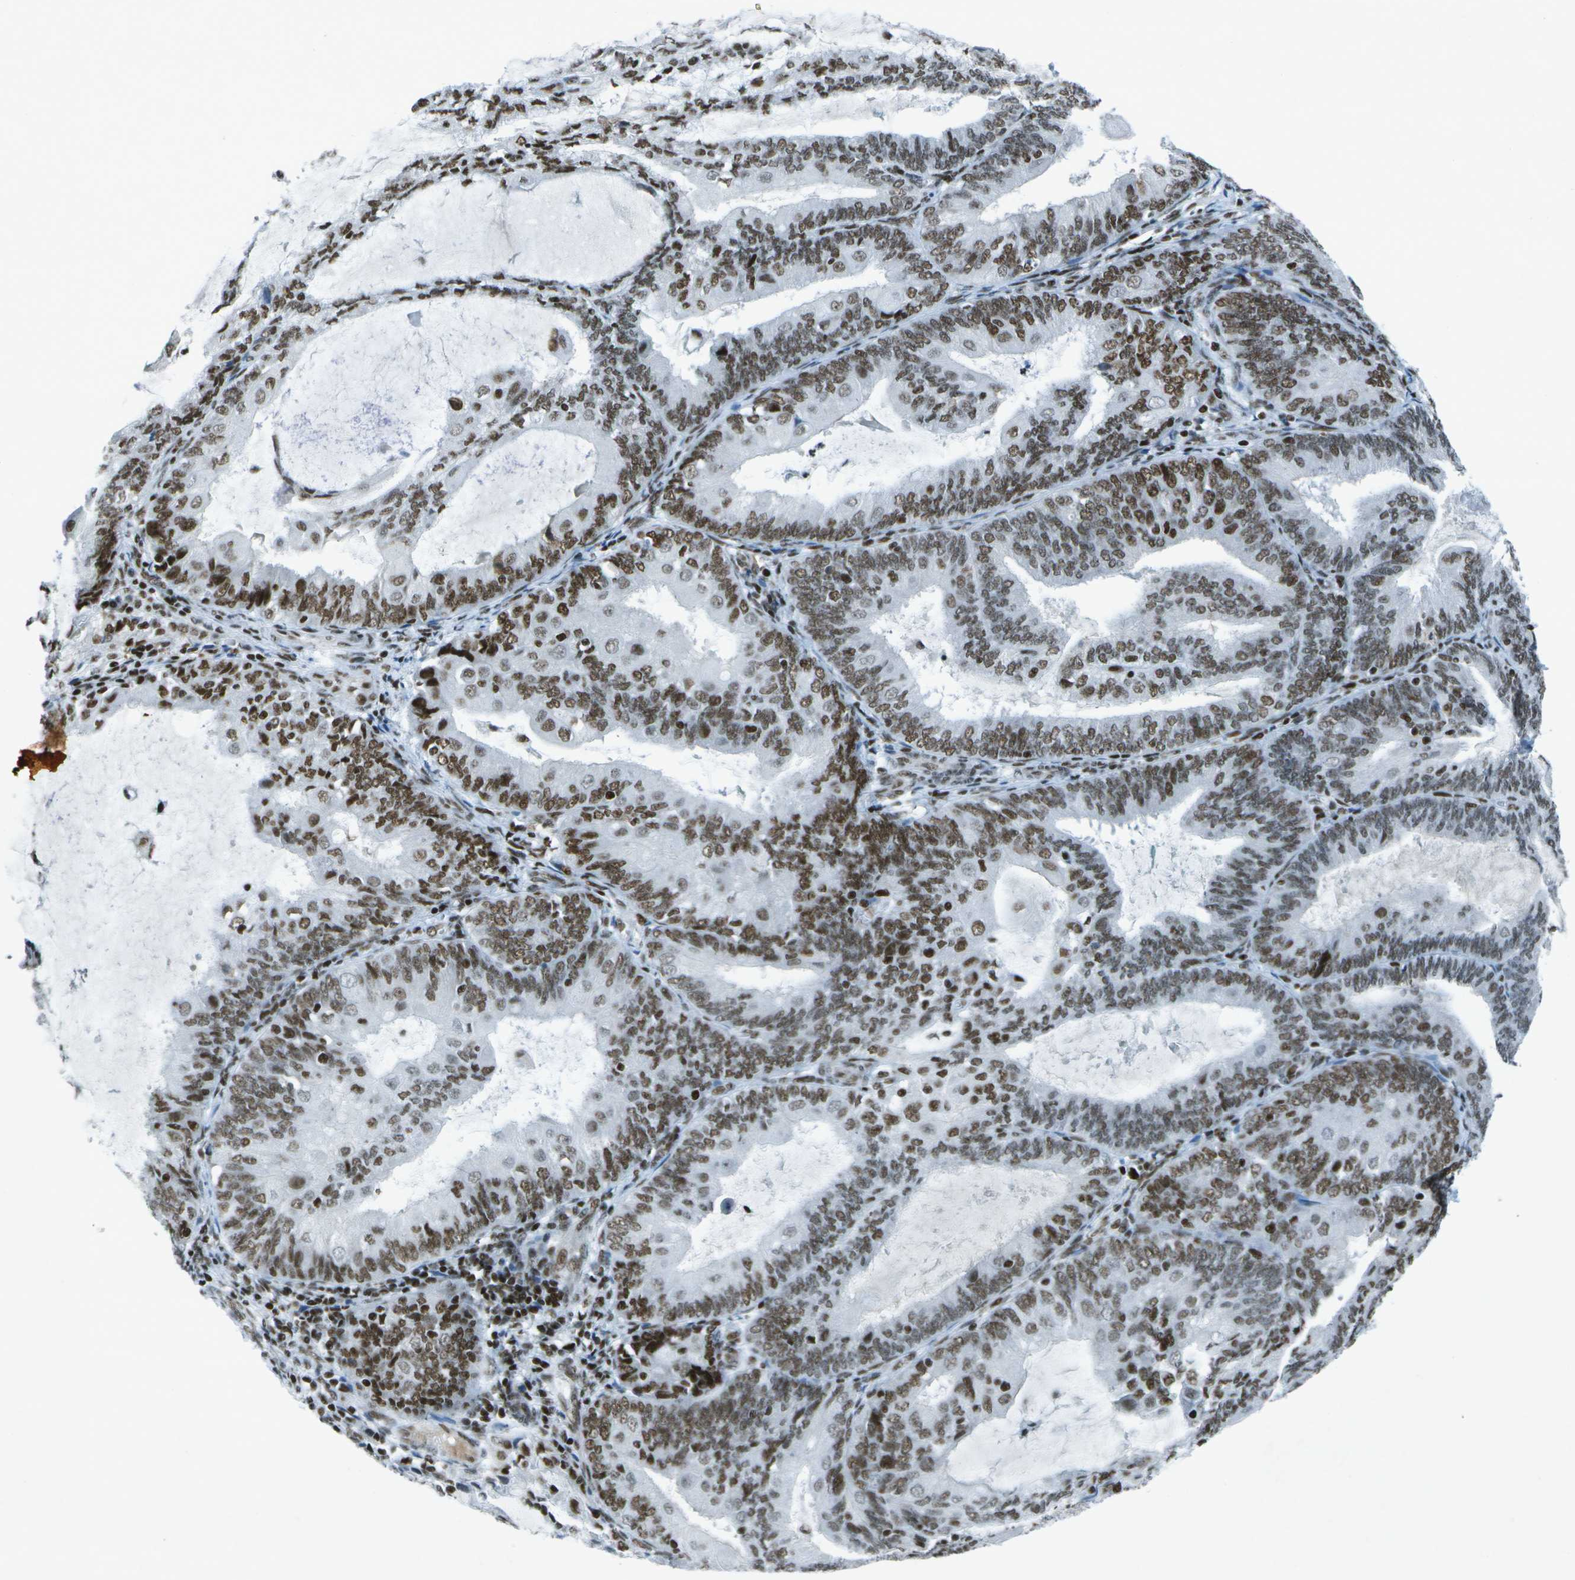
{"staining": {"intensity": "moderate", "quantity": ">75%", "location": "nuclear"}, "tissue": "endometrial cancer", "cell_type": "Tumor cells", "image_type": "cancer", "snomed": [{"axis": "morphology", "description": "Adenocarcinoma, NOS"}, {"axis": "topography", "description": "Endometrium"}], "caption": "A brown stain labels moderate nuclear staining of a protein in adenocarcinoma (endometrial) tumor cells. The staining is performed using DAB brown chromogen to label protein expression. The nuclei are counter-stained blue using hematoxylin.", "gene": "MTA2", "patient": {"sex": "female", "age": 81}}